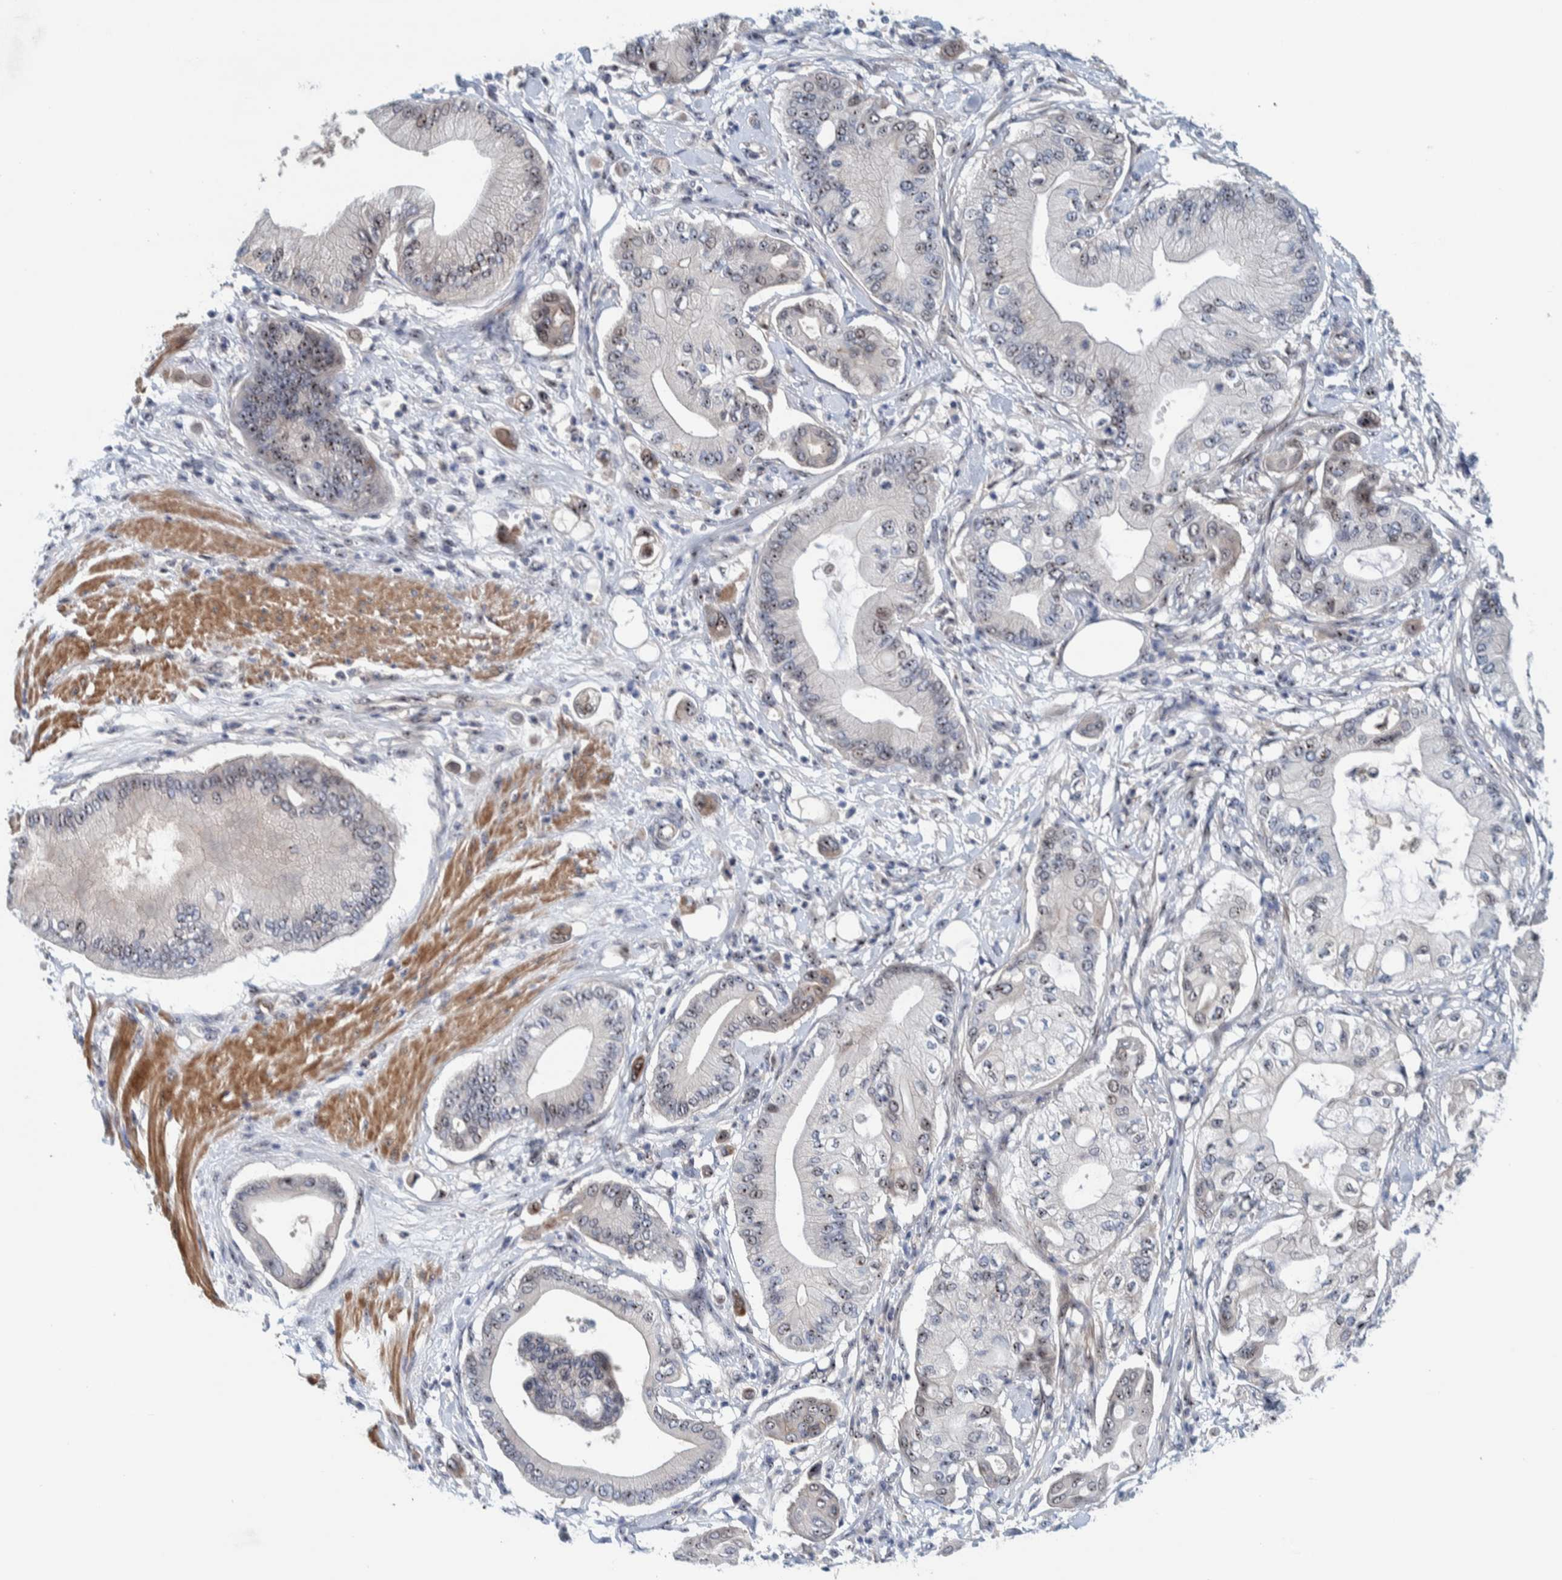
{"staining": {"intensity": "moderate", "quantity": "25%-75%", "location": "nuclear"}, "tissue": "pancreatic cancer", "cell_type": "Tumor cells", "image_type": "cancer", "snomed": [{"axis": "morphology", "description": "Adenocarcinoma, NOS"}, {"axis": "morphology", "description": "Adenocarcinoma, metastatic, NOS"}, {"axis": "topography", "description": "Lymph node"}, {"axis": "topography", "description": "Pancreas"}, {"axis": "topography", "description": "Duodenum"}], "caption": "IHC micrograph of metastatic adenocarcinoma (pancreatic) stained for a protein (brown), which shows medium levels of moderate nuclear expression in approximately 25%-75% of tumor cells.", "gene": "NOL11", "patient": {"sex": "female", "age": 64}}